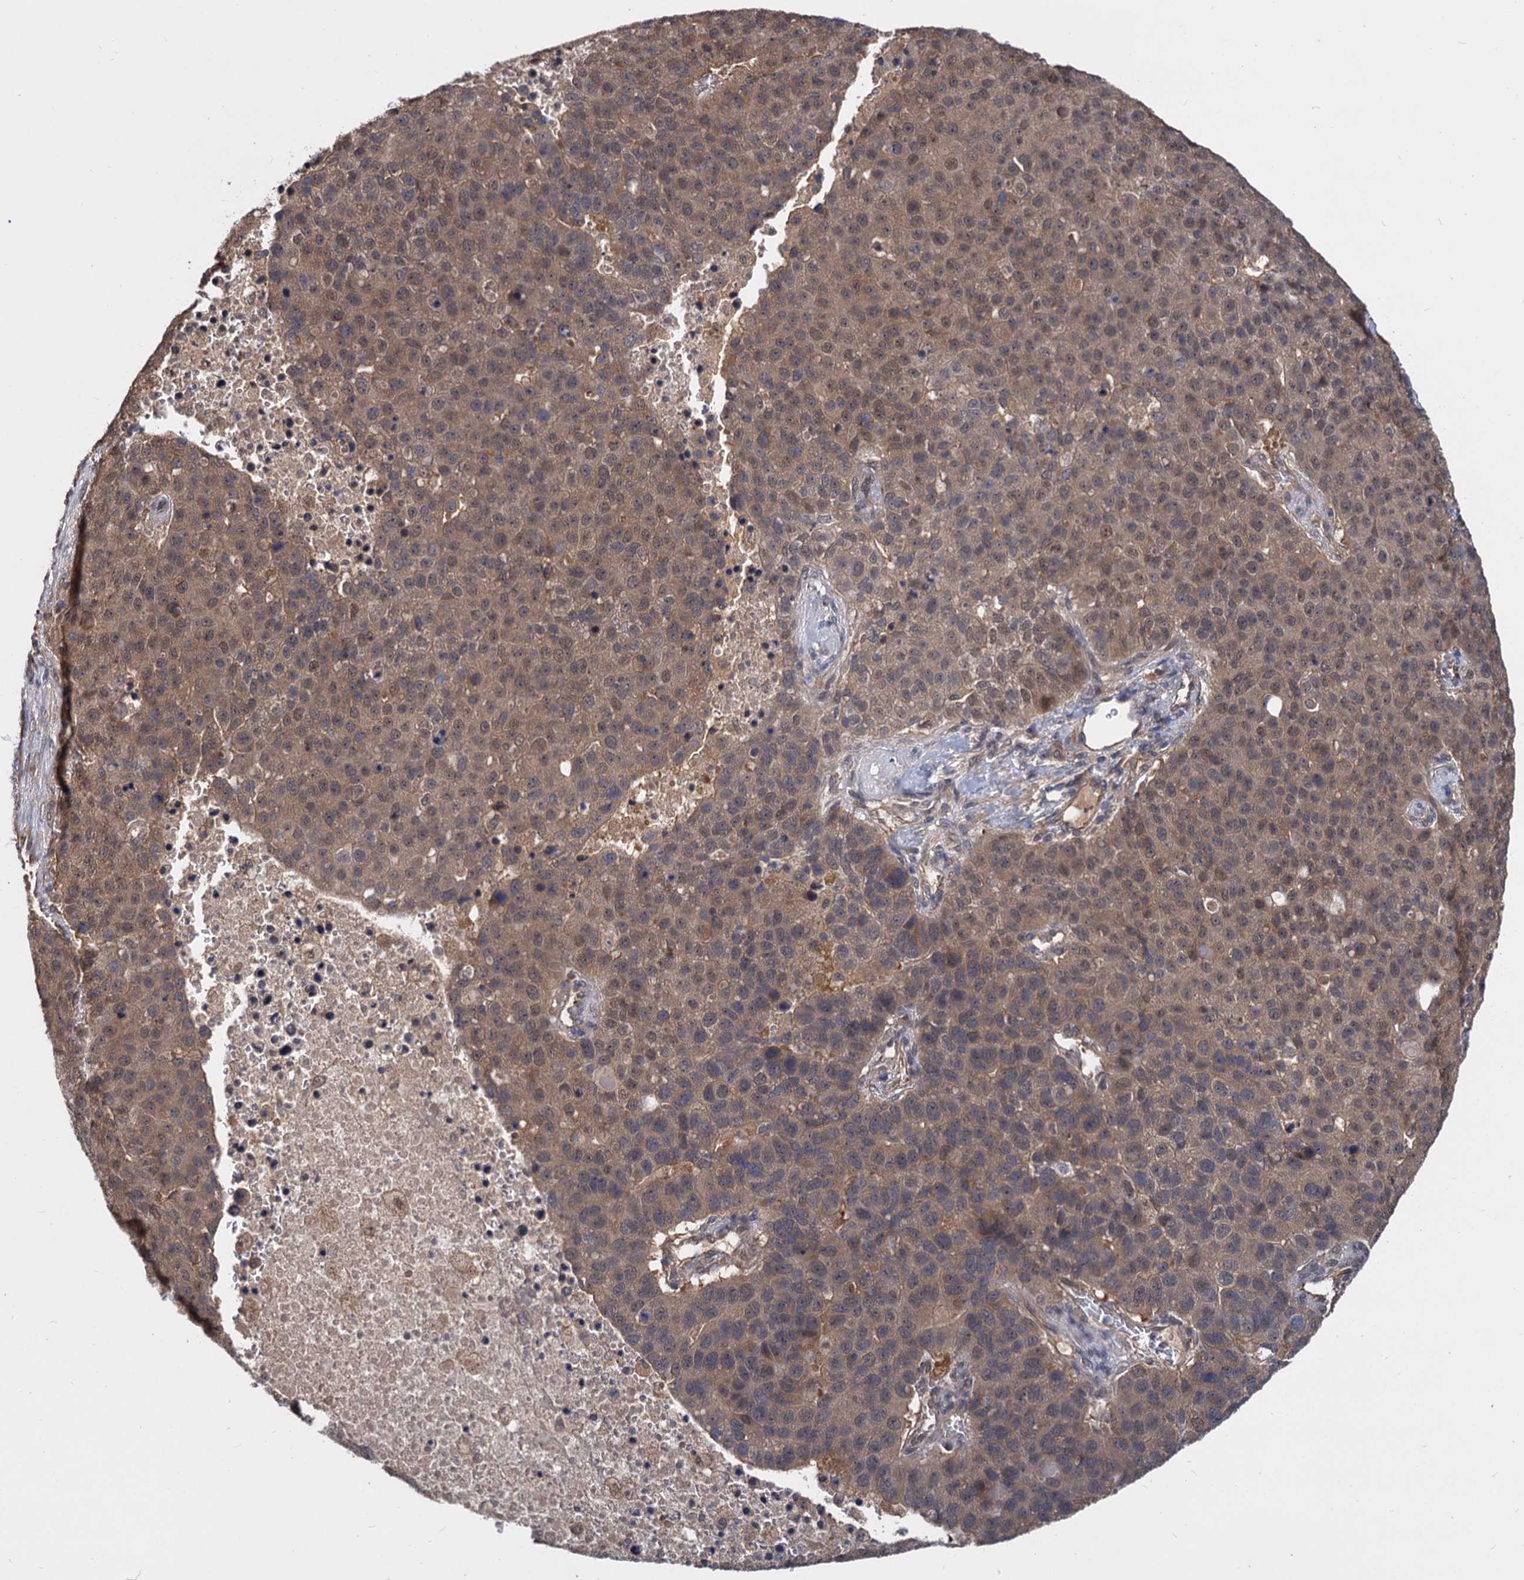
{"staining": {"intensity": "weak", "quantity": ">75%", "location": "cytoplasmic/membranous,nuclear"}, "tissue": "pancreatic cancer", "cell_type": "Tumor cells", "image_type": "cancer", "snomed": [{"axis": "morphology", "description": "Adenocarcinoma, NOS"}, {"axis": "topography", "description": "Pancreas"}], "caption": "IHC histopathology image of neoplastic tissue: pancreatic cancer stained using immunohistochemistry shows low levels of weak protein expression localized specifically in the cytoplasmic/membranous and nuclear of tumor cells, appearing as a cytoplasmic/membranous and nuclear brown color.", "gene": "PSMD4", "patient": {"sex": "female", "age": 61}}